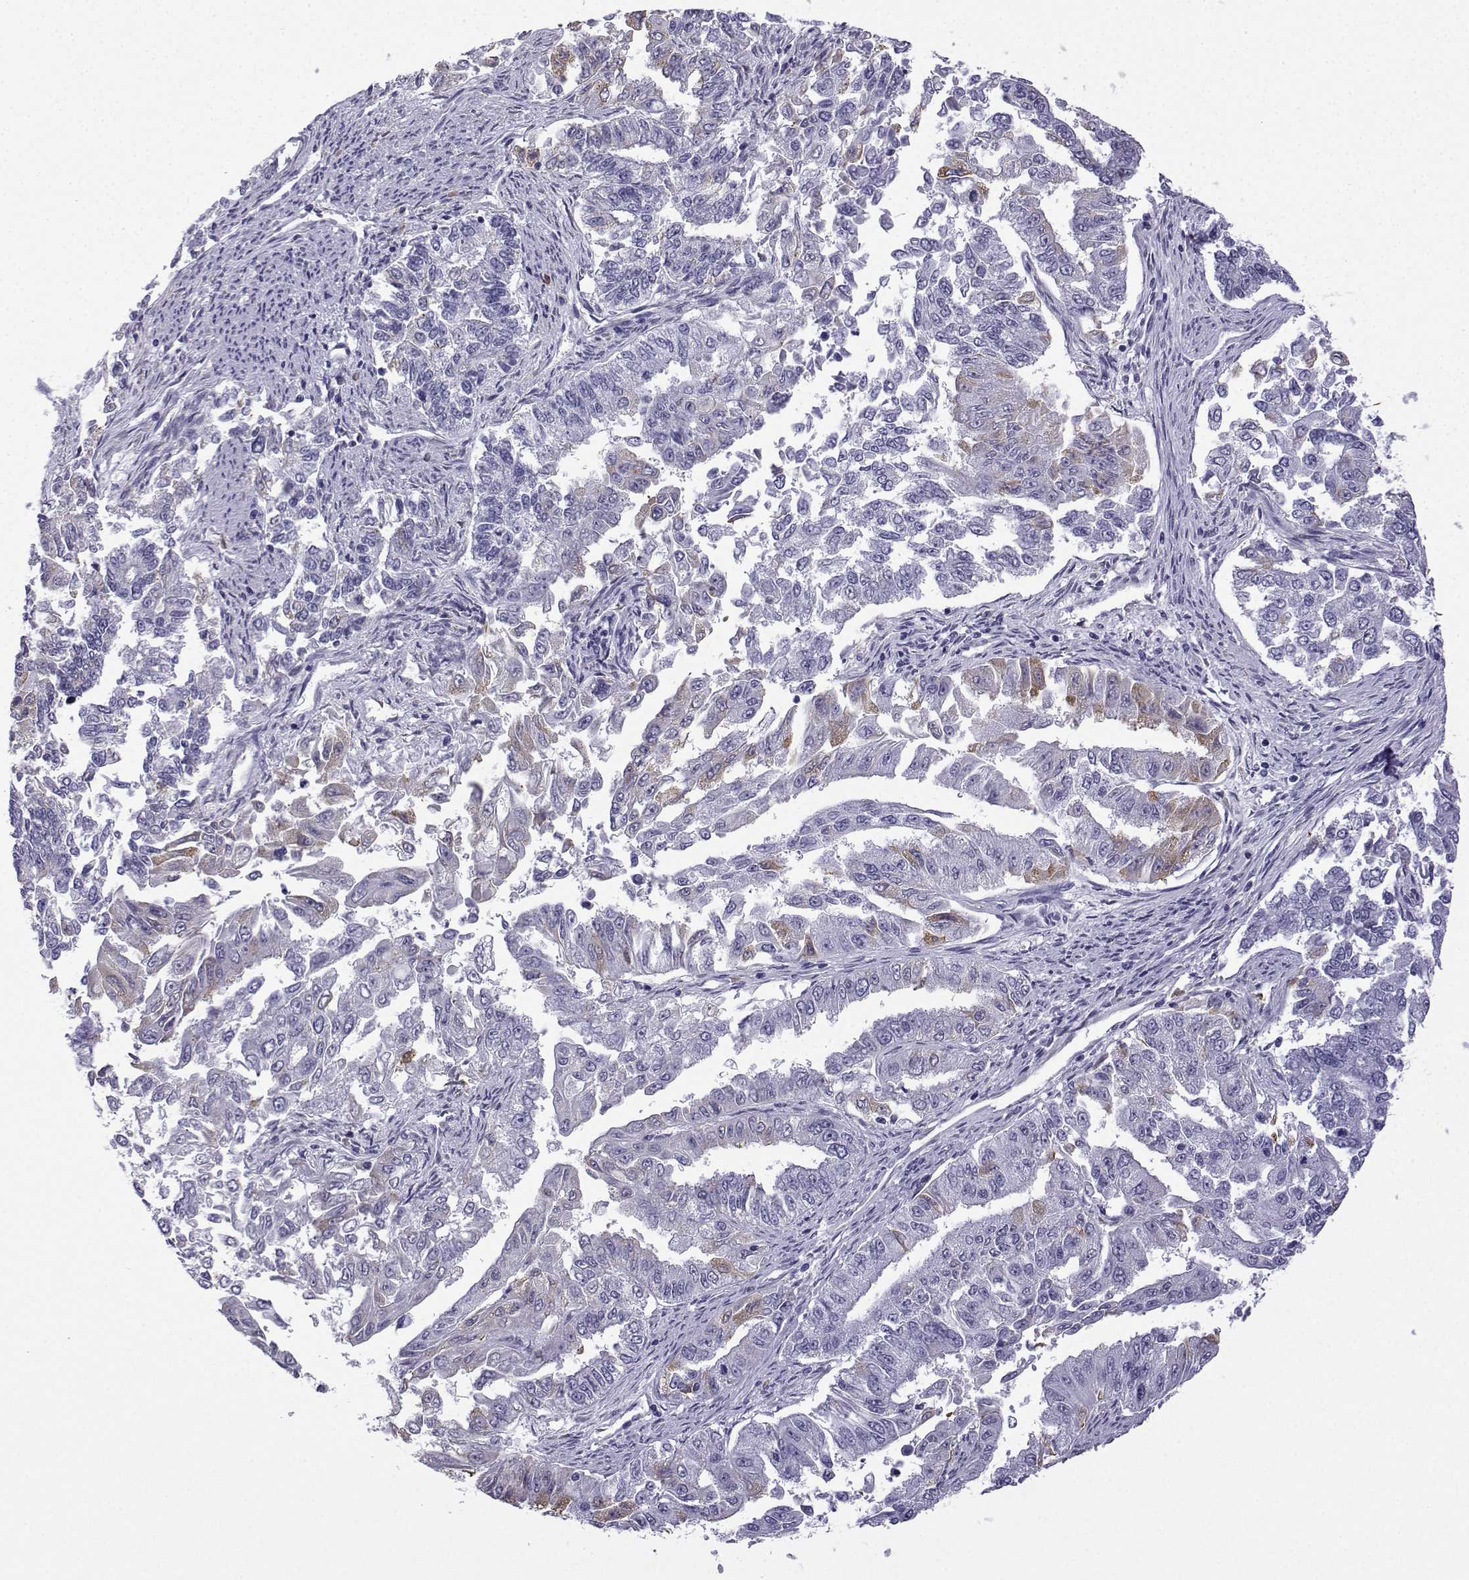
{"staining": {"intensity": "weak", "quantity": "<25%", "location": "cytoplasmic/membranous"}, "tissue": "endometrial cancer", "cell_type": "Tumor cells", "image_type": "cancer", "snomed": [{"axis": "morphology", "description": "Adenocarcinoma, NOS"}, {"axis": "topography", "description": "Uterus"}], "caption": "DAB immunohistochemical staining of adenocarcinoma (endometrial) displays no significant staining in tumor cells. (DAB (3,3'-diaminobenzidine) immunohistochemistry visualized using brightfield microscopy, high magnification).", "gene": "MRGBP", "patient": {"sex": "female", "age": 59}}